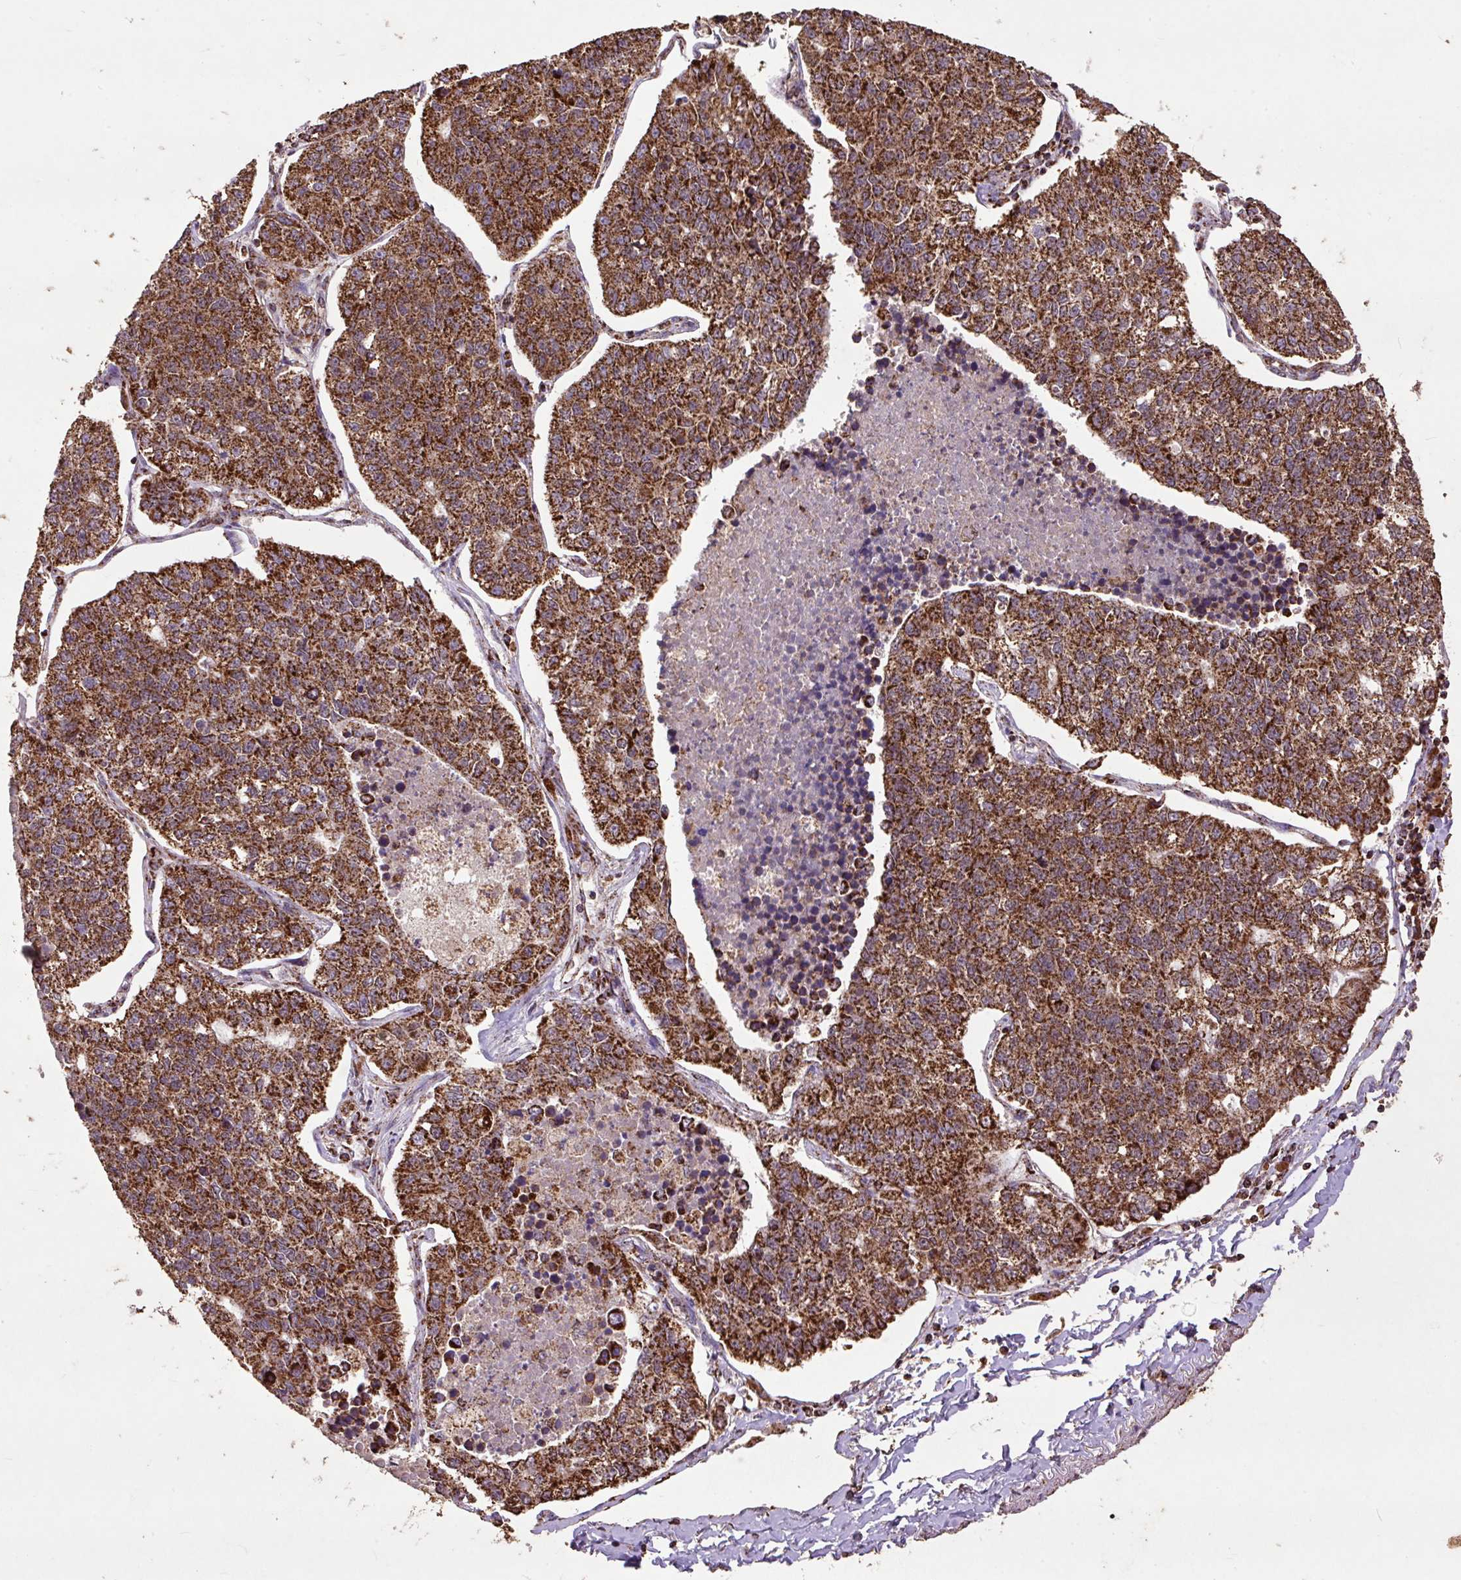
{"staining": {"intensity": "strong", "quantity": ">75%", "location": "cytoplasmic/membranous"}, "tissue": "lung cancer", "cell_type": "Tumor cells", "image_type": "cancer", "snomed": [{"axis": "morphology", "description": "Adenocarcinoma, NOS"}, {"axis": "topography", "description": "Lung"}], "caption": "Immunohistochemistry (IHC) image of human lung adenocarcinoma stained for a protein (brown), which demonstrates high levels of strong cytoplasmic/membranous expression in about >75% of tumor cells.", "gene": "ATP5F1A", "patient": {"sex": "male", "age": 49}}